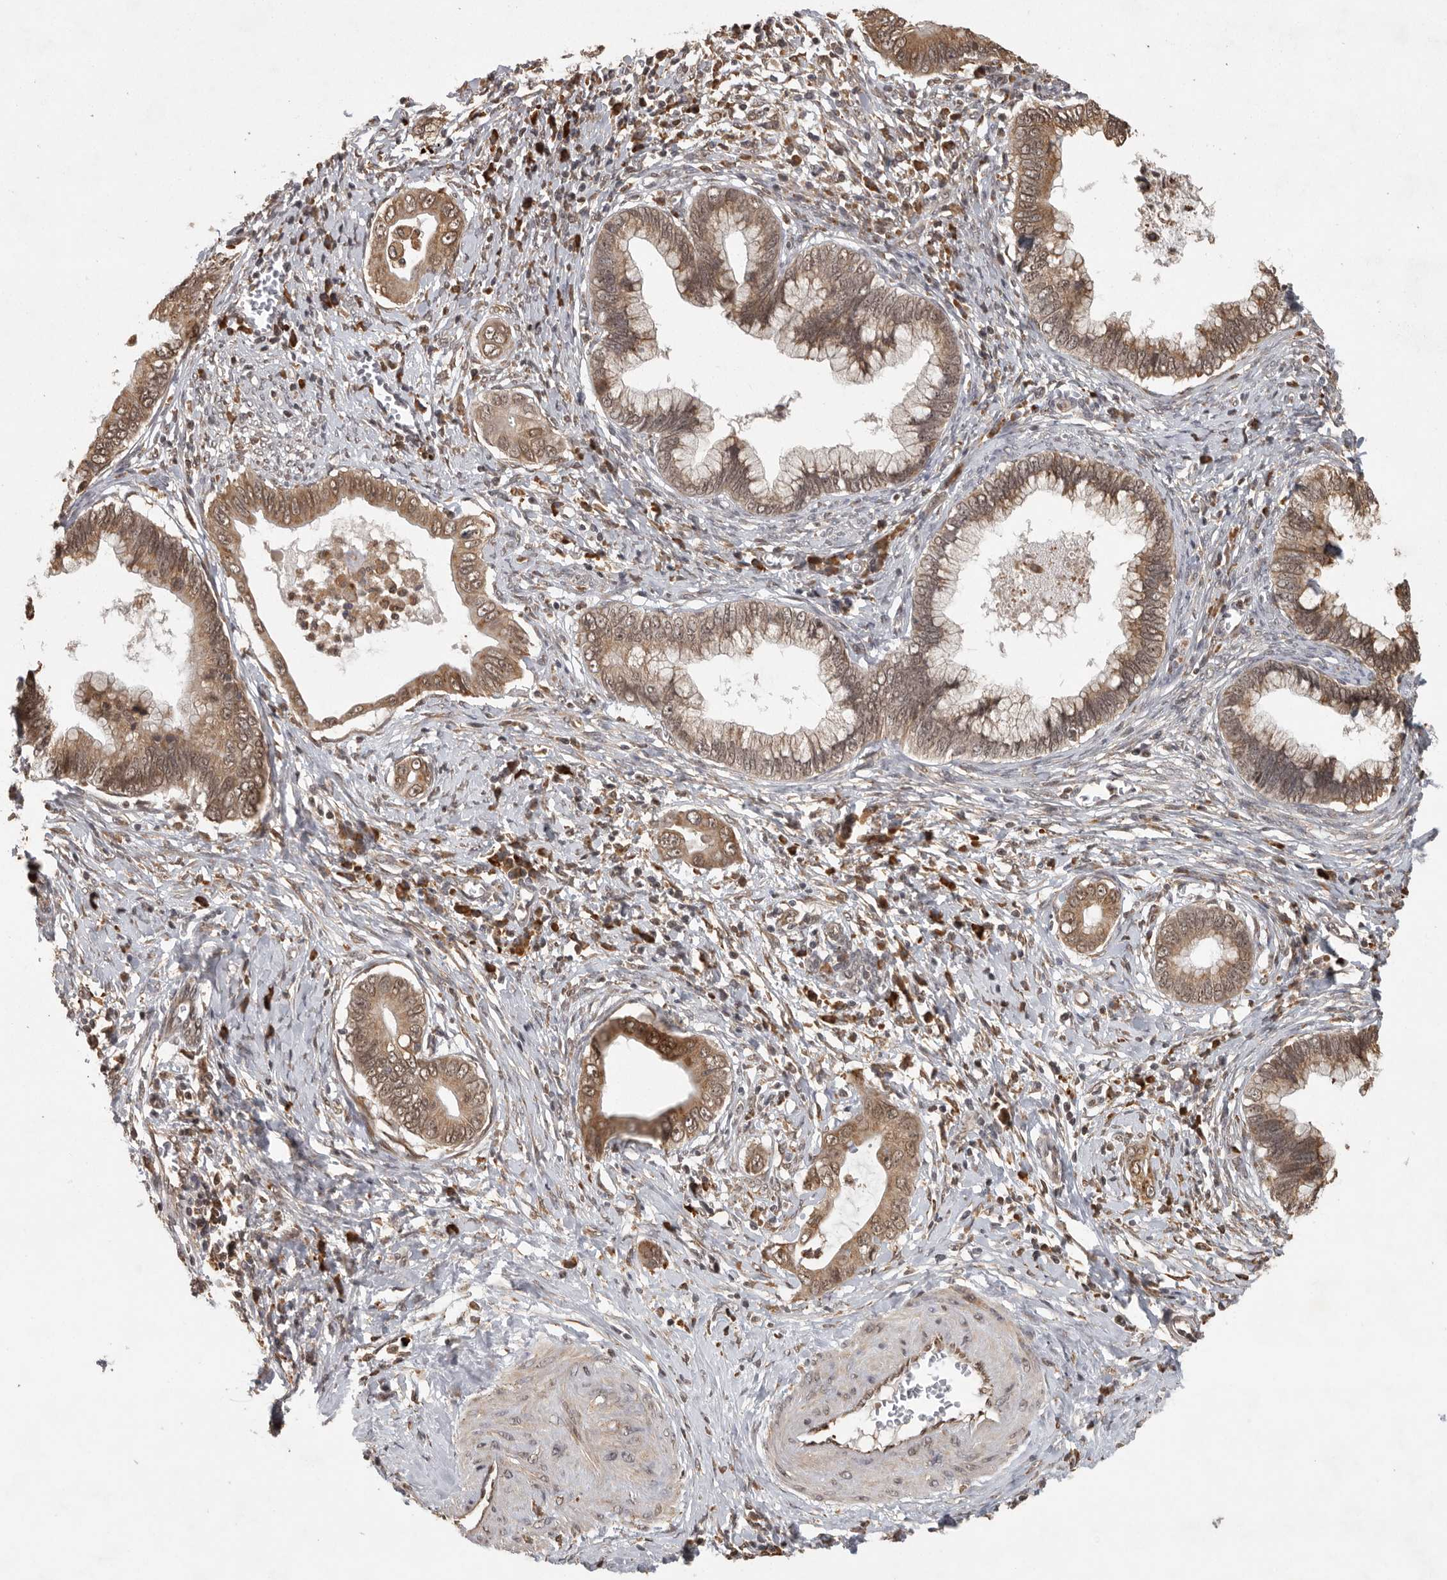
{"staining": {"intensity": "moderate", "quantity": ">75%", "location": "cytoplasmic/membranous,nuclear"}, "tissue": "cervical cancer", "cell_type": "Tumor cells", "image_type": "cancer", "snomed": [{"axis": "morphology", "description": "Adenocarcinoma, NOS"}, {"axis": "topography", "description": "Cervix"}], "caption": "Protein staining of cervical adenocarcinoma tissue exhibits moderate cytoplasmic/membranous and nuclear staining in about >75% of tumor cells.", "gene": "ZNF83", "patient": {"sex": "female", "age": 44}}